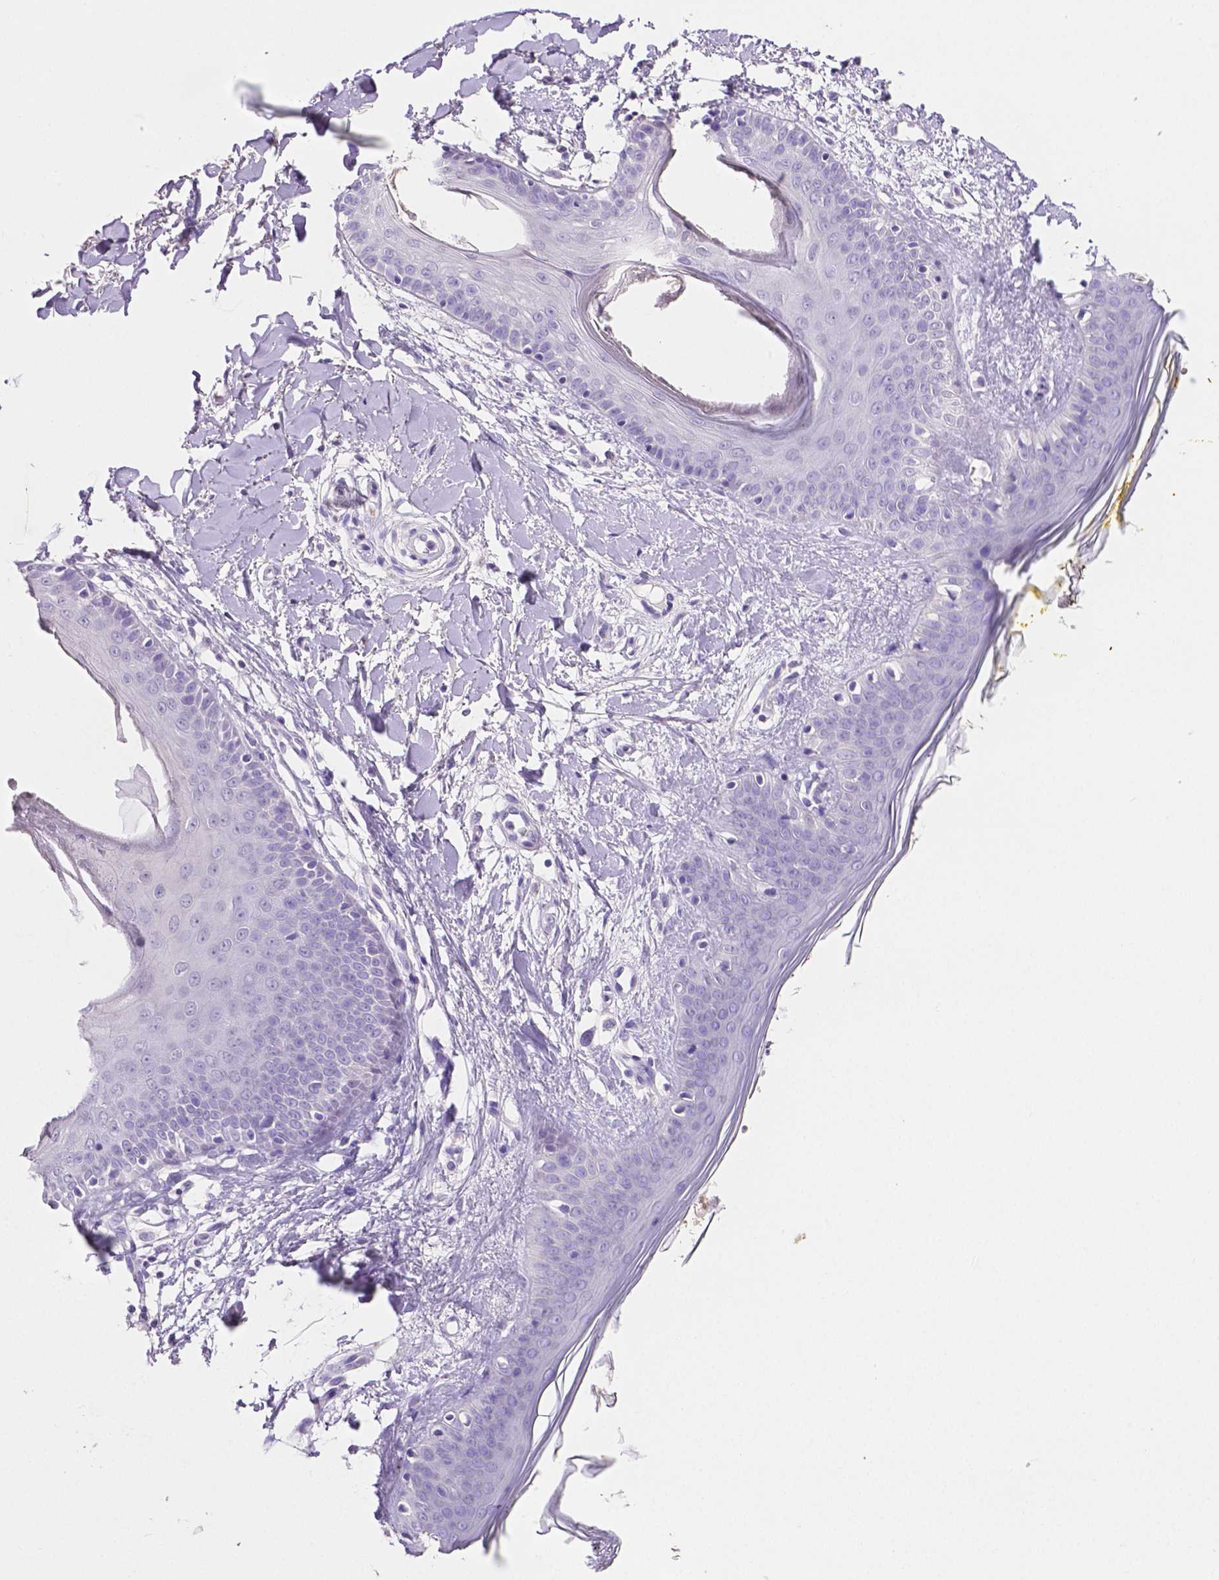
{"staining": {"intensity": "negative", "quantity": "none", "location": "none"}, "tissue": "skin", "cell_type": "Fibroblasts", "image_type": "normal", "snomed": [{"axis": "morphology", "description": "Normal tissue, NOS"}, {"axis": "topography", "description": "Skin"}], "caption": "Fibroblasts show no significant expression in benign skin. (DAB (3,3'-diaminobenzidine) IHC with hematoxylin counter stain).", "gene": "SLC22A2", "patient": {"sex": "female", "age": 34}}